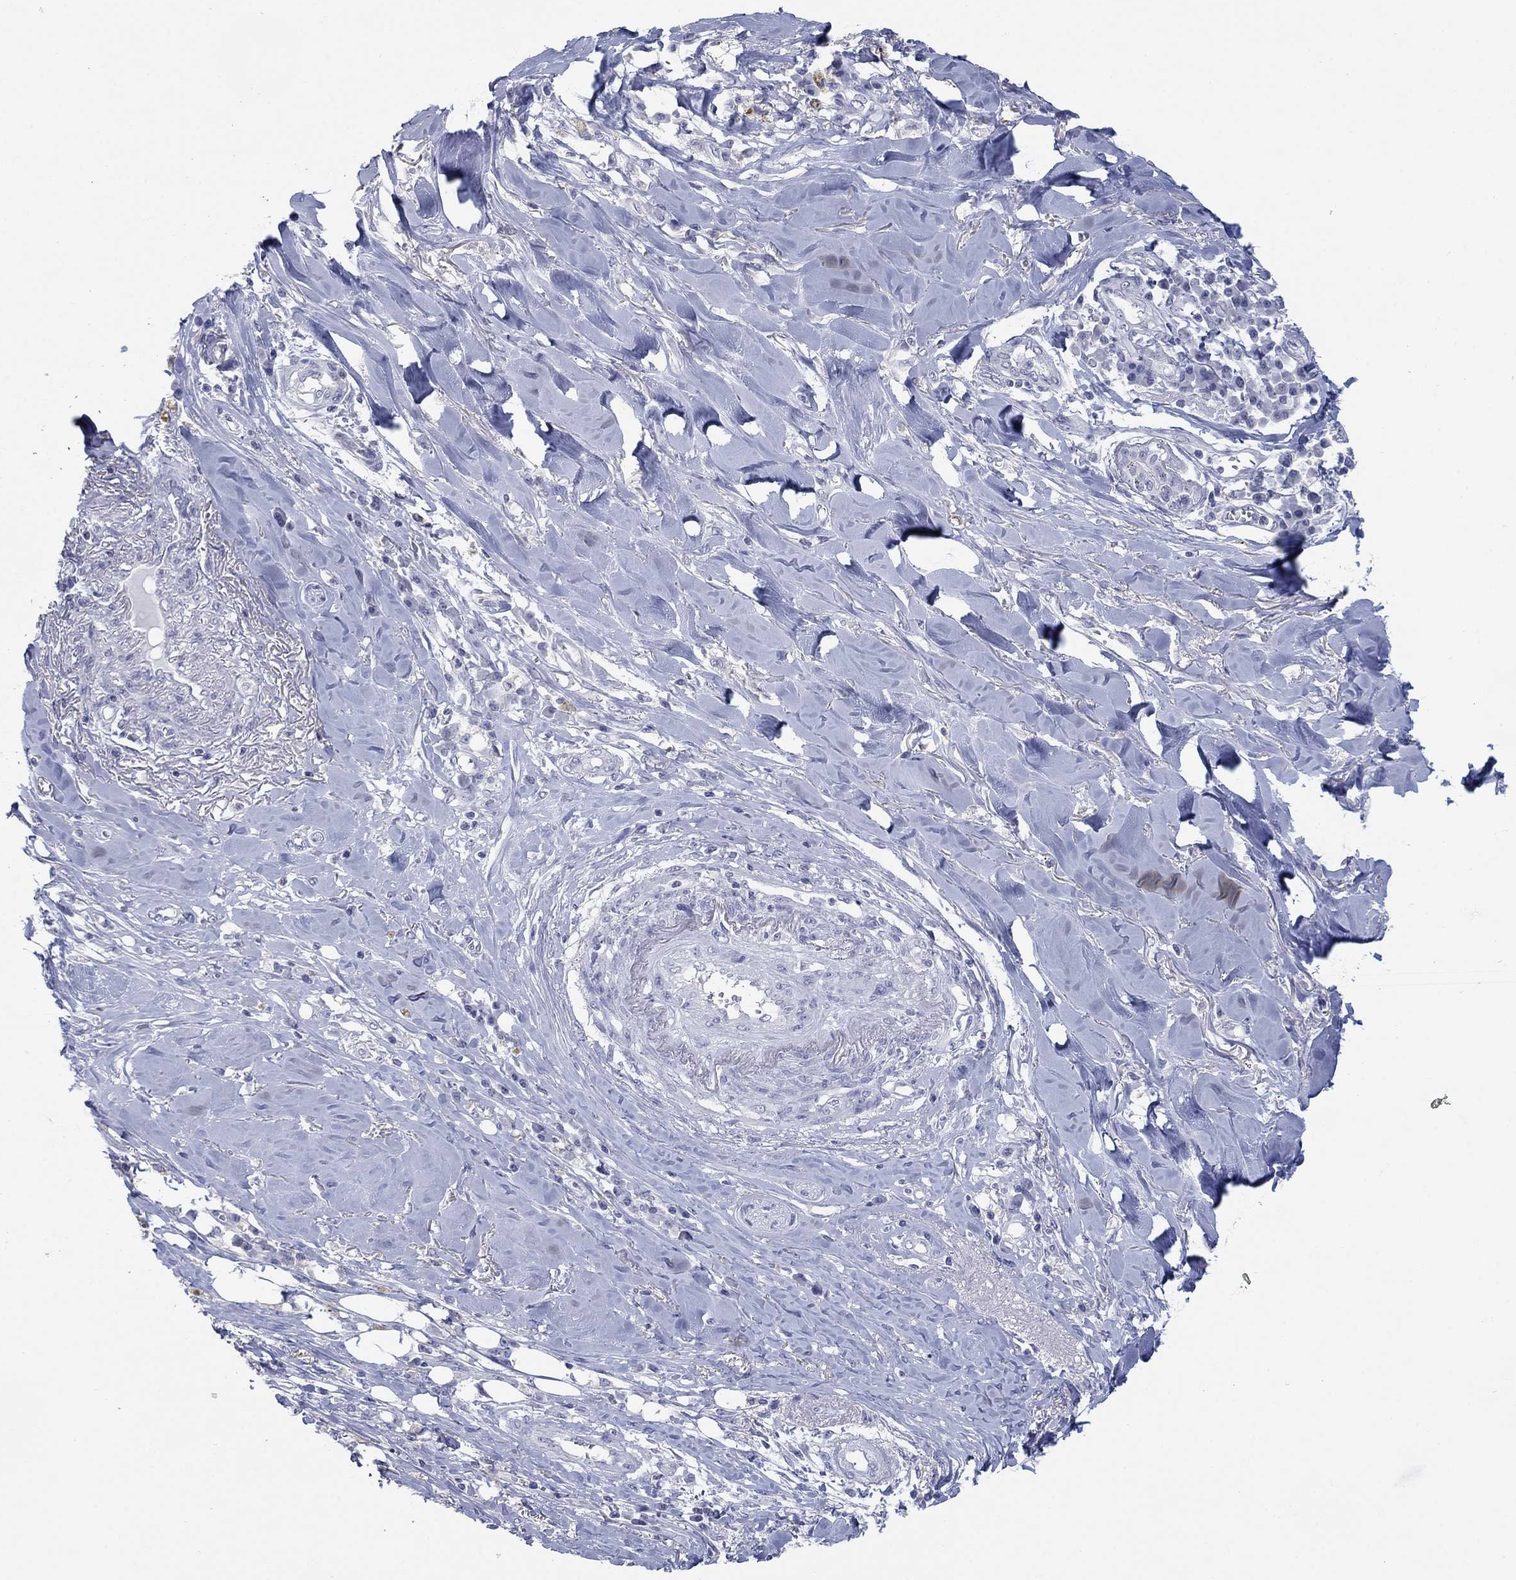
{"staining": {"intensity": "negative", "quantity": "none", "location": "none"}, "tissue": "skin cancer", "cell_type": "Tumor cells", "image_type": "cancer", "snomed": [{"axis": "morphology", "description": "Squamous cell carcinoma, NOS"}, {"axis": "topography", "description": "Skin"}], "caption": "Tumor cells show no significant protein positivity in skin squamous cell carcinoma.", "gene": "ATP6V1G2", "patient": {"sex": "male", "age": 82}}